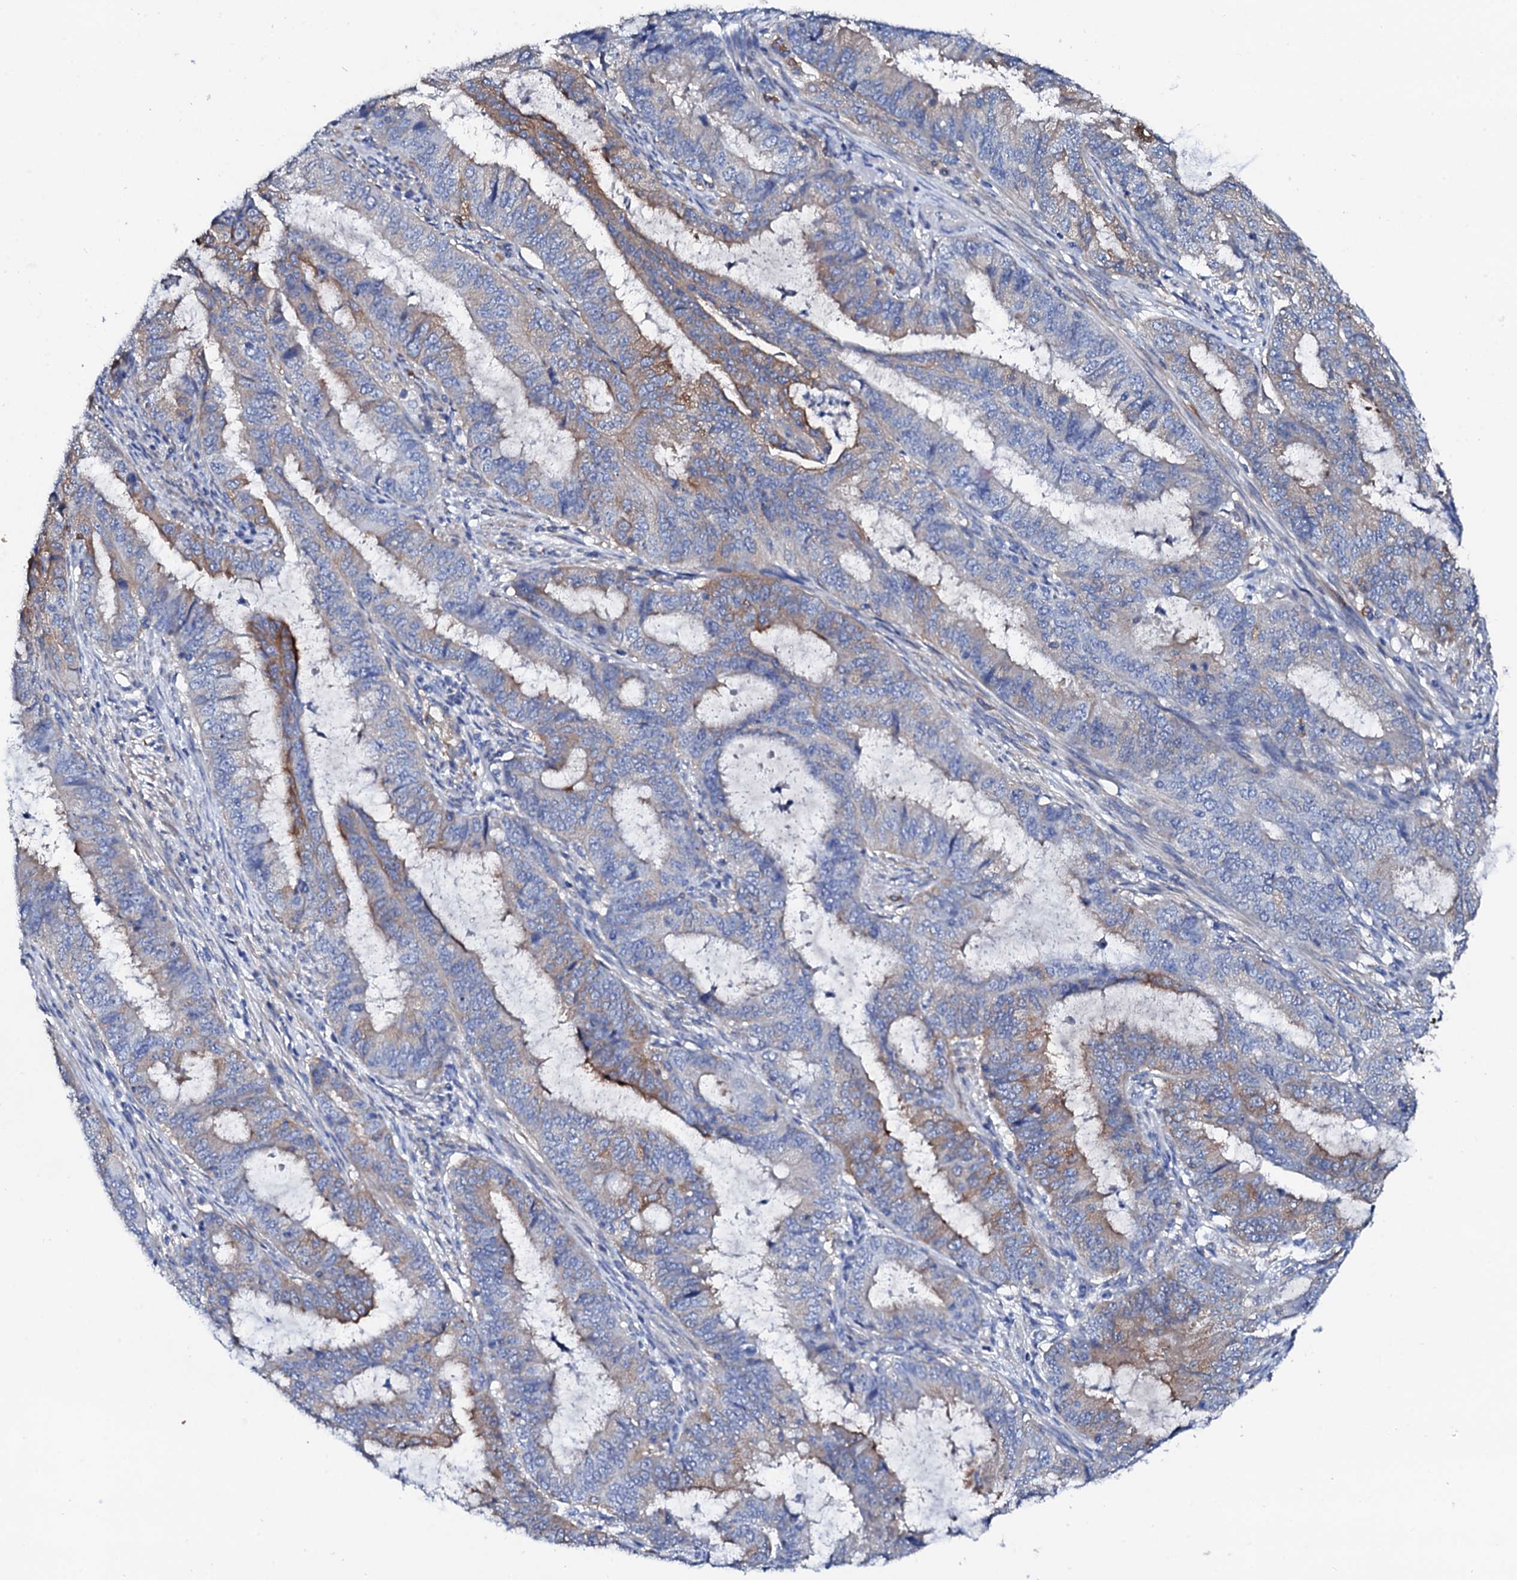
{"staining": {"intensity": "weak", "quantity": "<25%", "location": "cytoplasmic/membranous"}, "tissue": "endometrial cancer", "cell_type": "Tumor cells", "image_type": "cancer", "snomed": [{"axis": "morphology", "description": "Adenocarcinoma, NOS"}, {"axis": "topography", "description": "Endometrium"}], "caption": "Endometrial adenocarcinoma was stained to show a protein in brown. There is no significant expression in tumor cells.", "gene": "GLB1L3", "patient": {"sex": "female", "age": 51}}